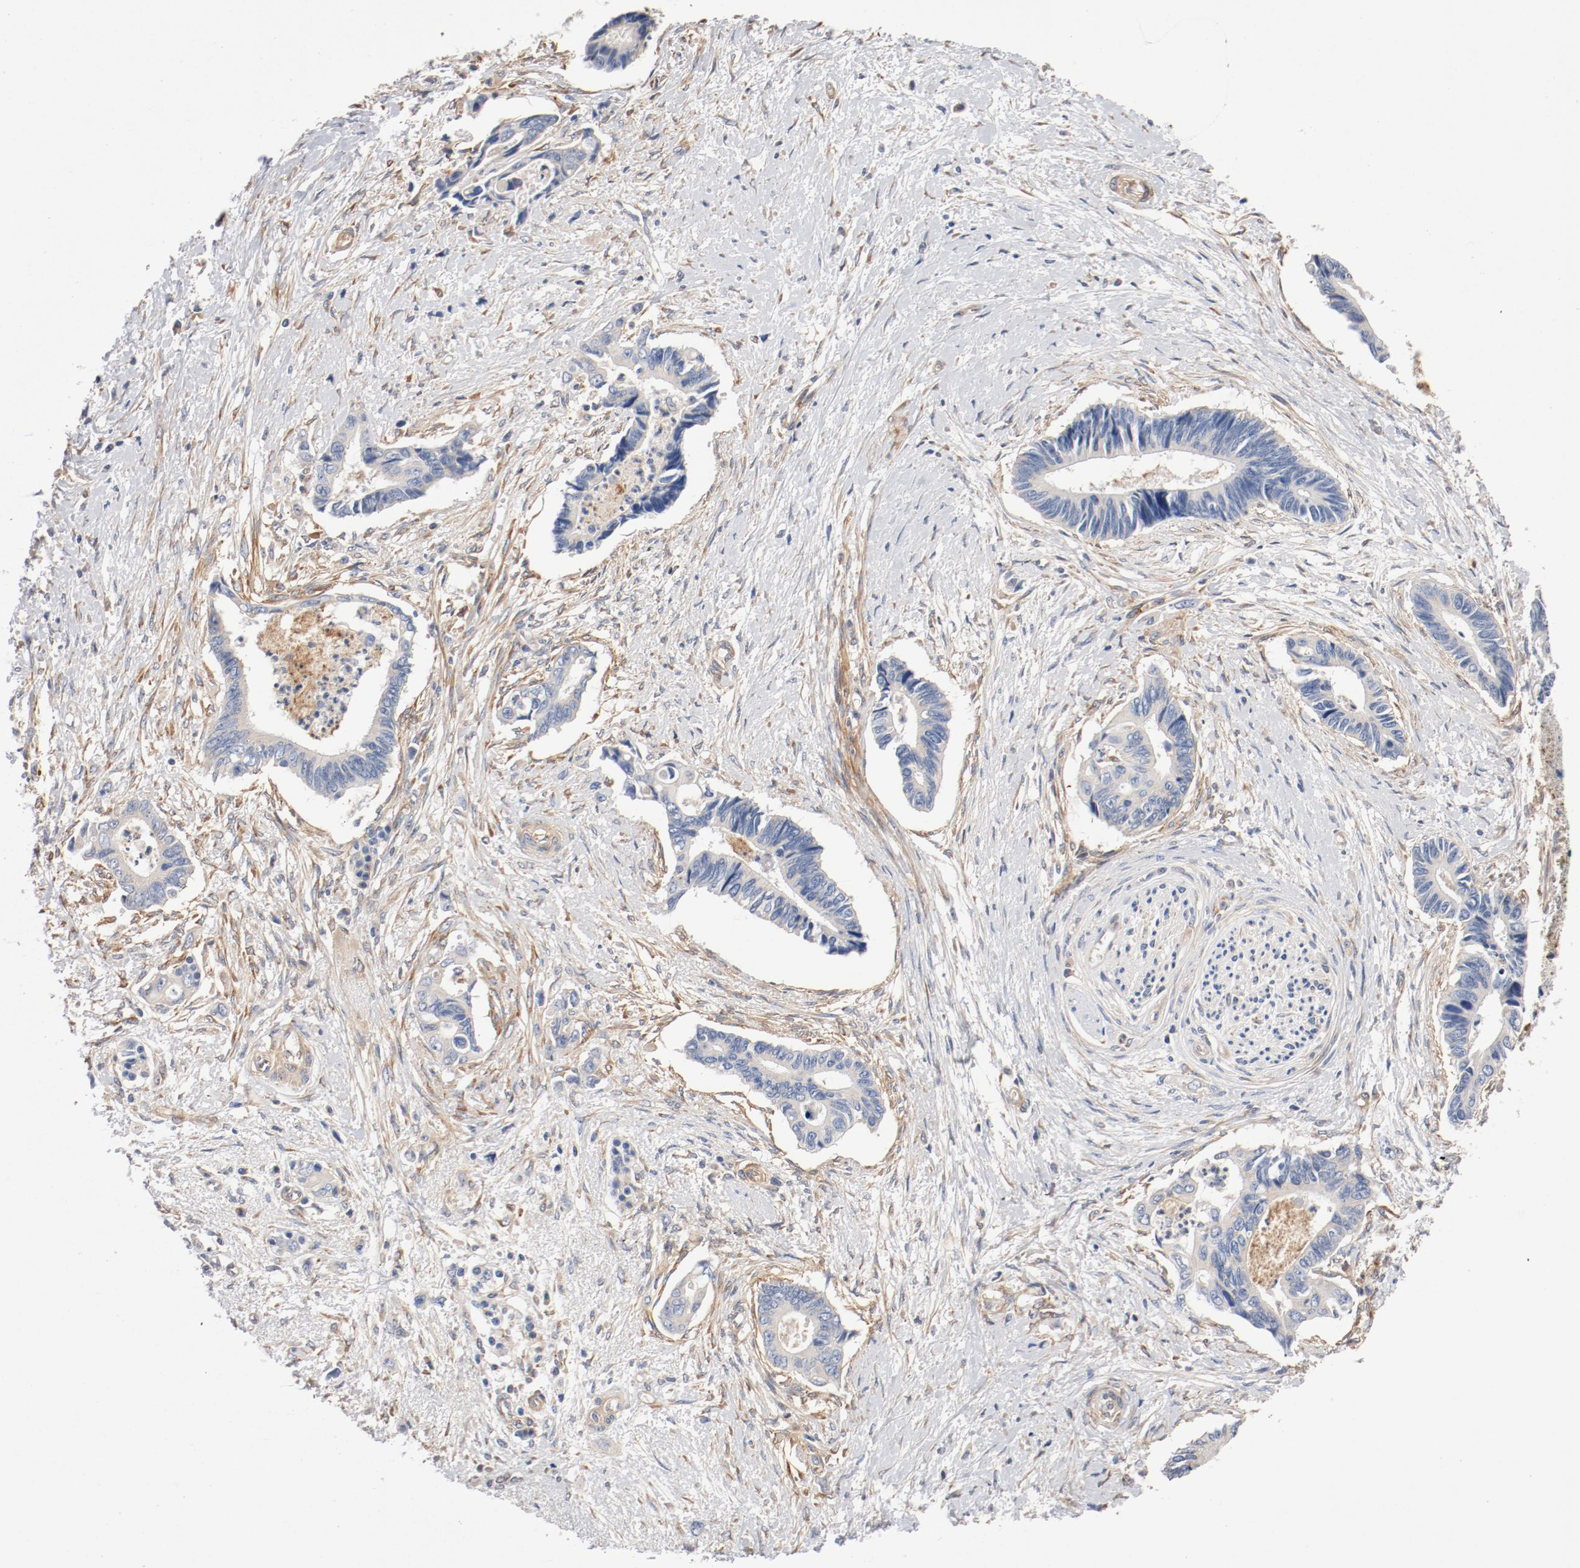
{"staining": {"intensity": "negative", "quantity": "none", "location": "none"}, "tissue": "pancreatic cancer", "cell_type": "Tumor cells", "image_type": "cancer", "snomed": [{"axis": "morphology", "description": "Adenocarcinoma, NOS"}, {"axis": "topography", "description": "Pancreas"}], "caption": "Tumor cells show no significant positivity in pancreatic cancer (adenocarcinoma).", "gene": "ILK", "patient": {"sex": "female", "age": 70}}